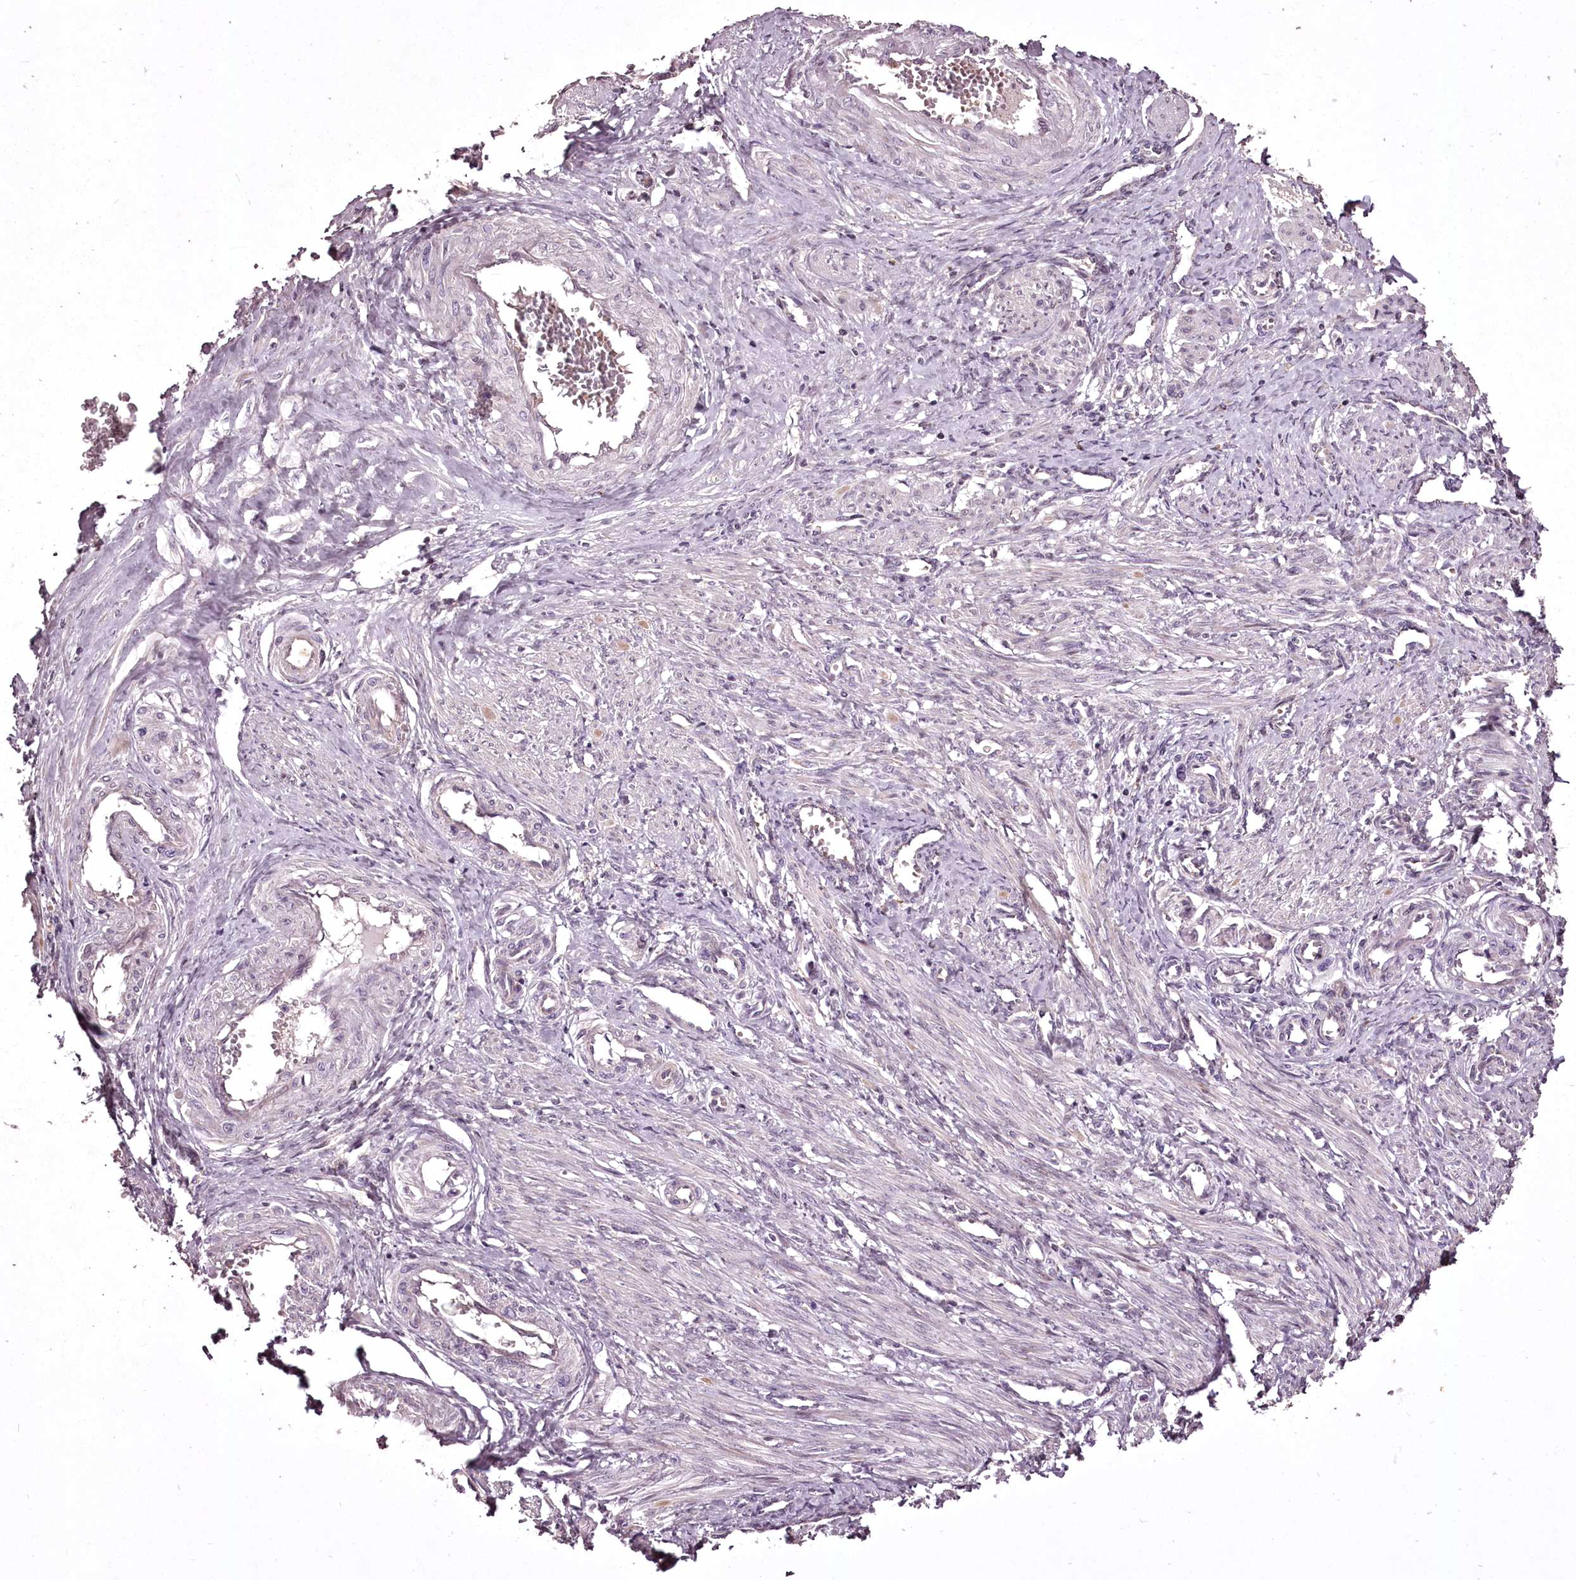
{"staining": {"intensity": "weak", "quantity": "<25%", "location": "cytoplasmic/membranous"}, "tissue": "smooth muscle", "cell_type": "Smooth muscle cells", "image_type": "normal", "snomed": [{"axis": "morphology", "description": "Normal tissue, NOS"}, {"axis": "topography", "description": "Endometrium"}], "caption": "This is an immunohistochemistry photomicrograph of normal smooth muscle. There is no expression in smooth muscle cells.", "gene": "ADRA1D", "patient": {"sex": "female", "age": 33}}